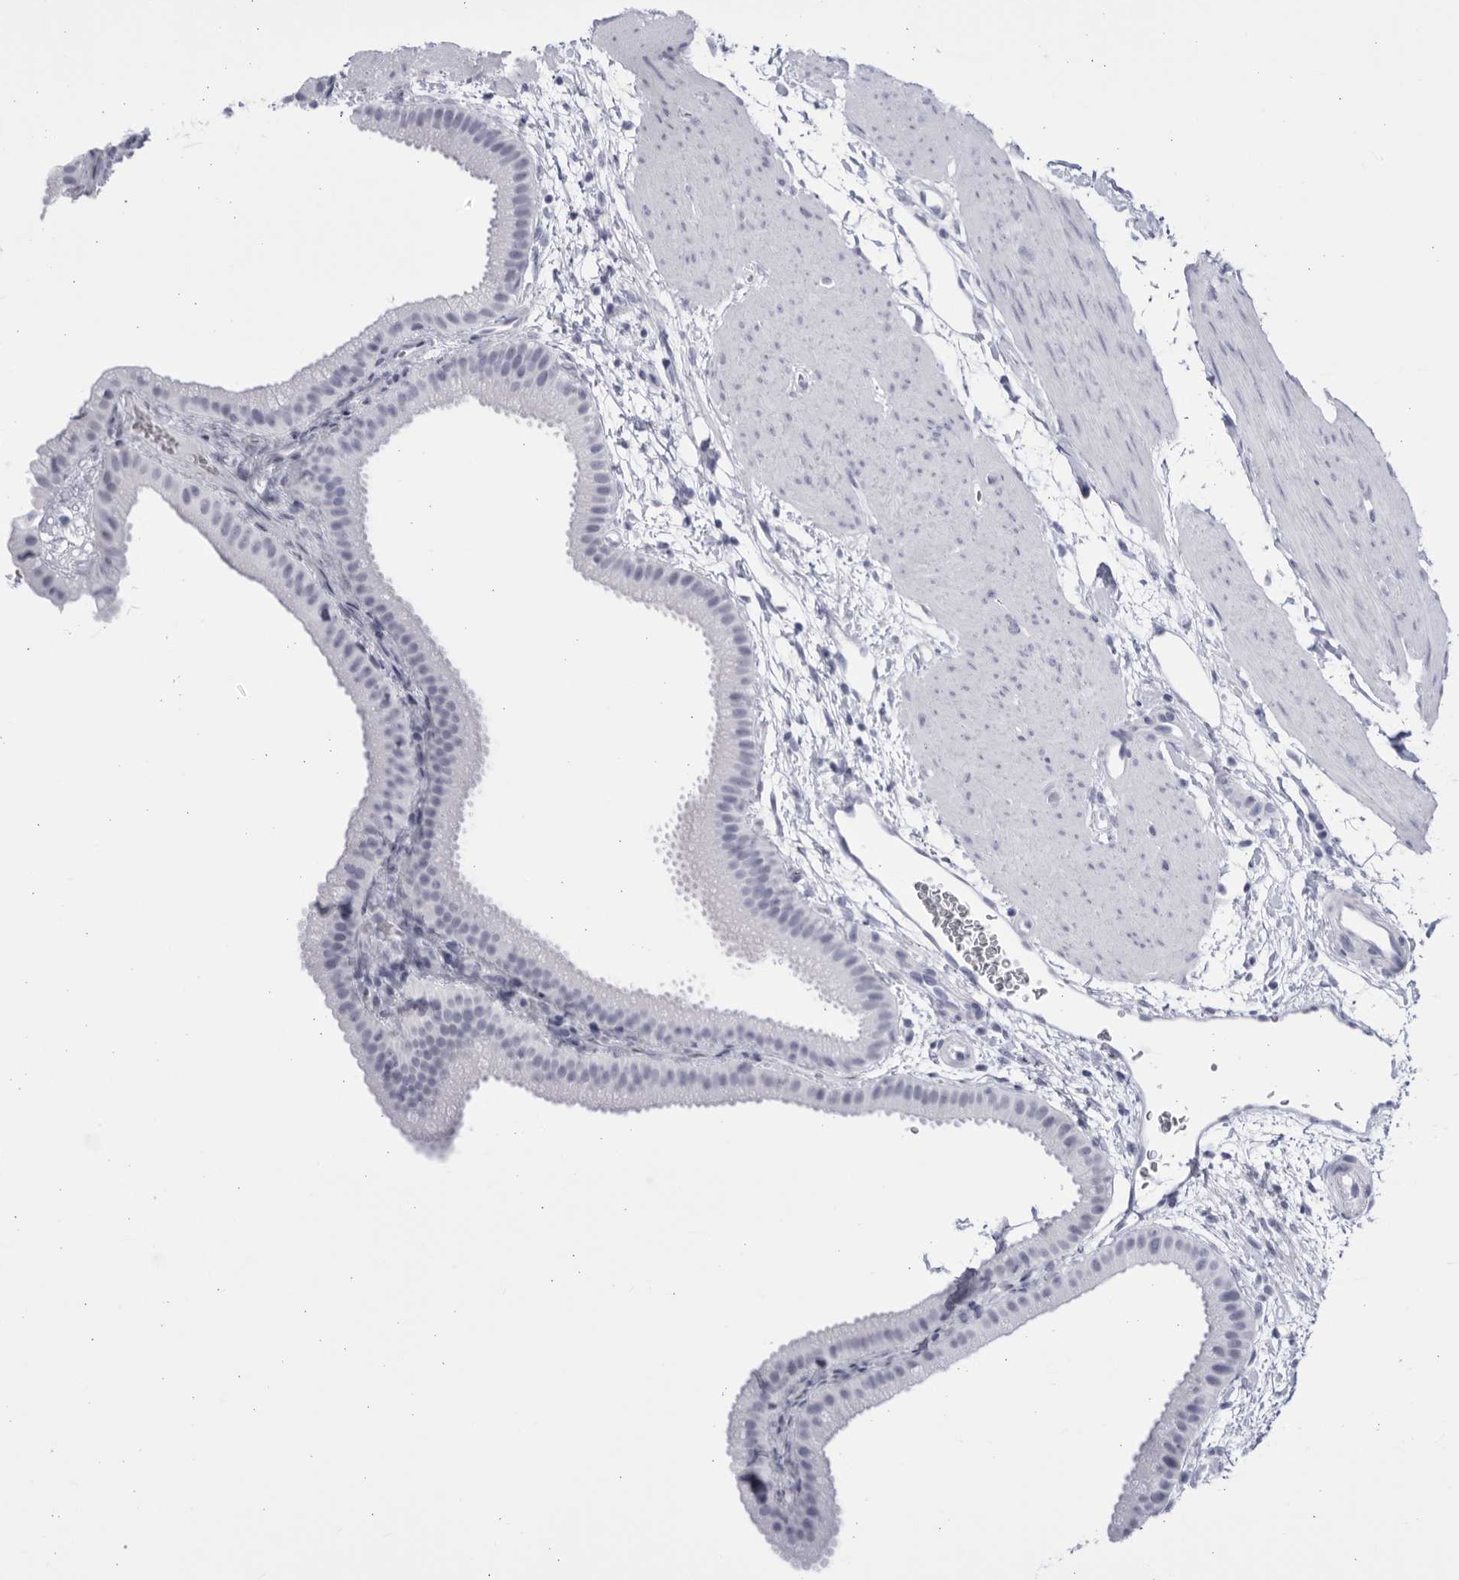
{"staining": {"intensity": "negative", "quantity": "none", "location": "none"}, "tissue": "gallbladder", "cell_type": "Glandular cells", "image_type": "normal", "snomed": [{"axis": "morphology", "description": "Normal tissue, NOS"}, {"axis": "topography", "description": "Gallbladder"}], "caption": "The image exhibits no staining of glandular cells in normal gallbladder. (Immunohistochemistry (ihc), brightfield microscopy, high magnification).", "gene": "CCDC181", "patient": {"sex": "female", "age": 64}}